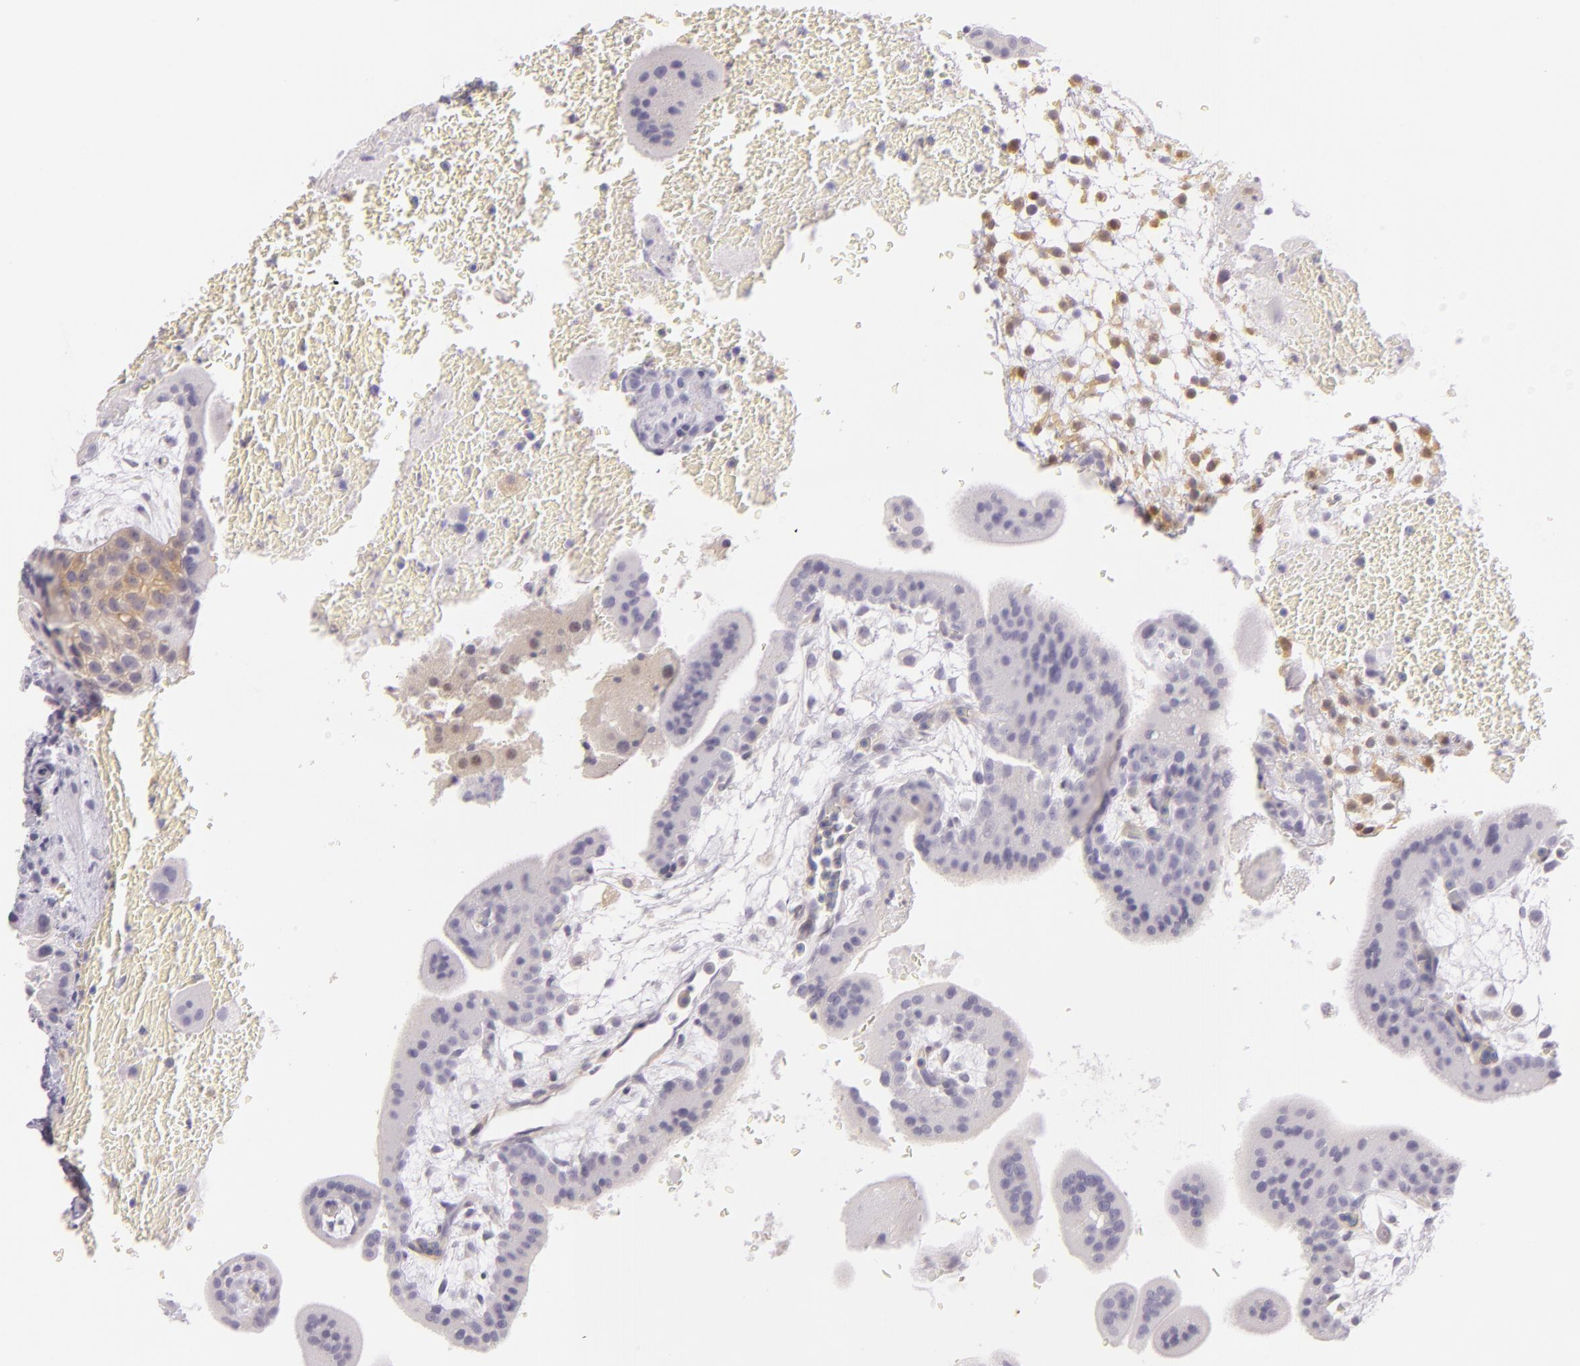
{"staining": {"intensity": "negative", "quantity": "none", "location": "none"}, "tissue": "placenta", "cell_type": "Decidual cells", "image_type": "normal", "snomed": [{"axis": "morphology", "description": "Normal tissue, NOS"}, {"axis": "topography", "description": "Placenta"}], "caption": "Immunohistochemistry of unremarkable human placenta shows no expression in decidual cells. Nuclei are stained in blue.", "gene": "CBS", "patient": {"sex": "female", "age": 35}}